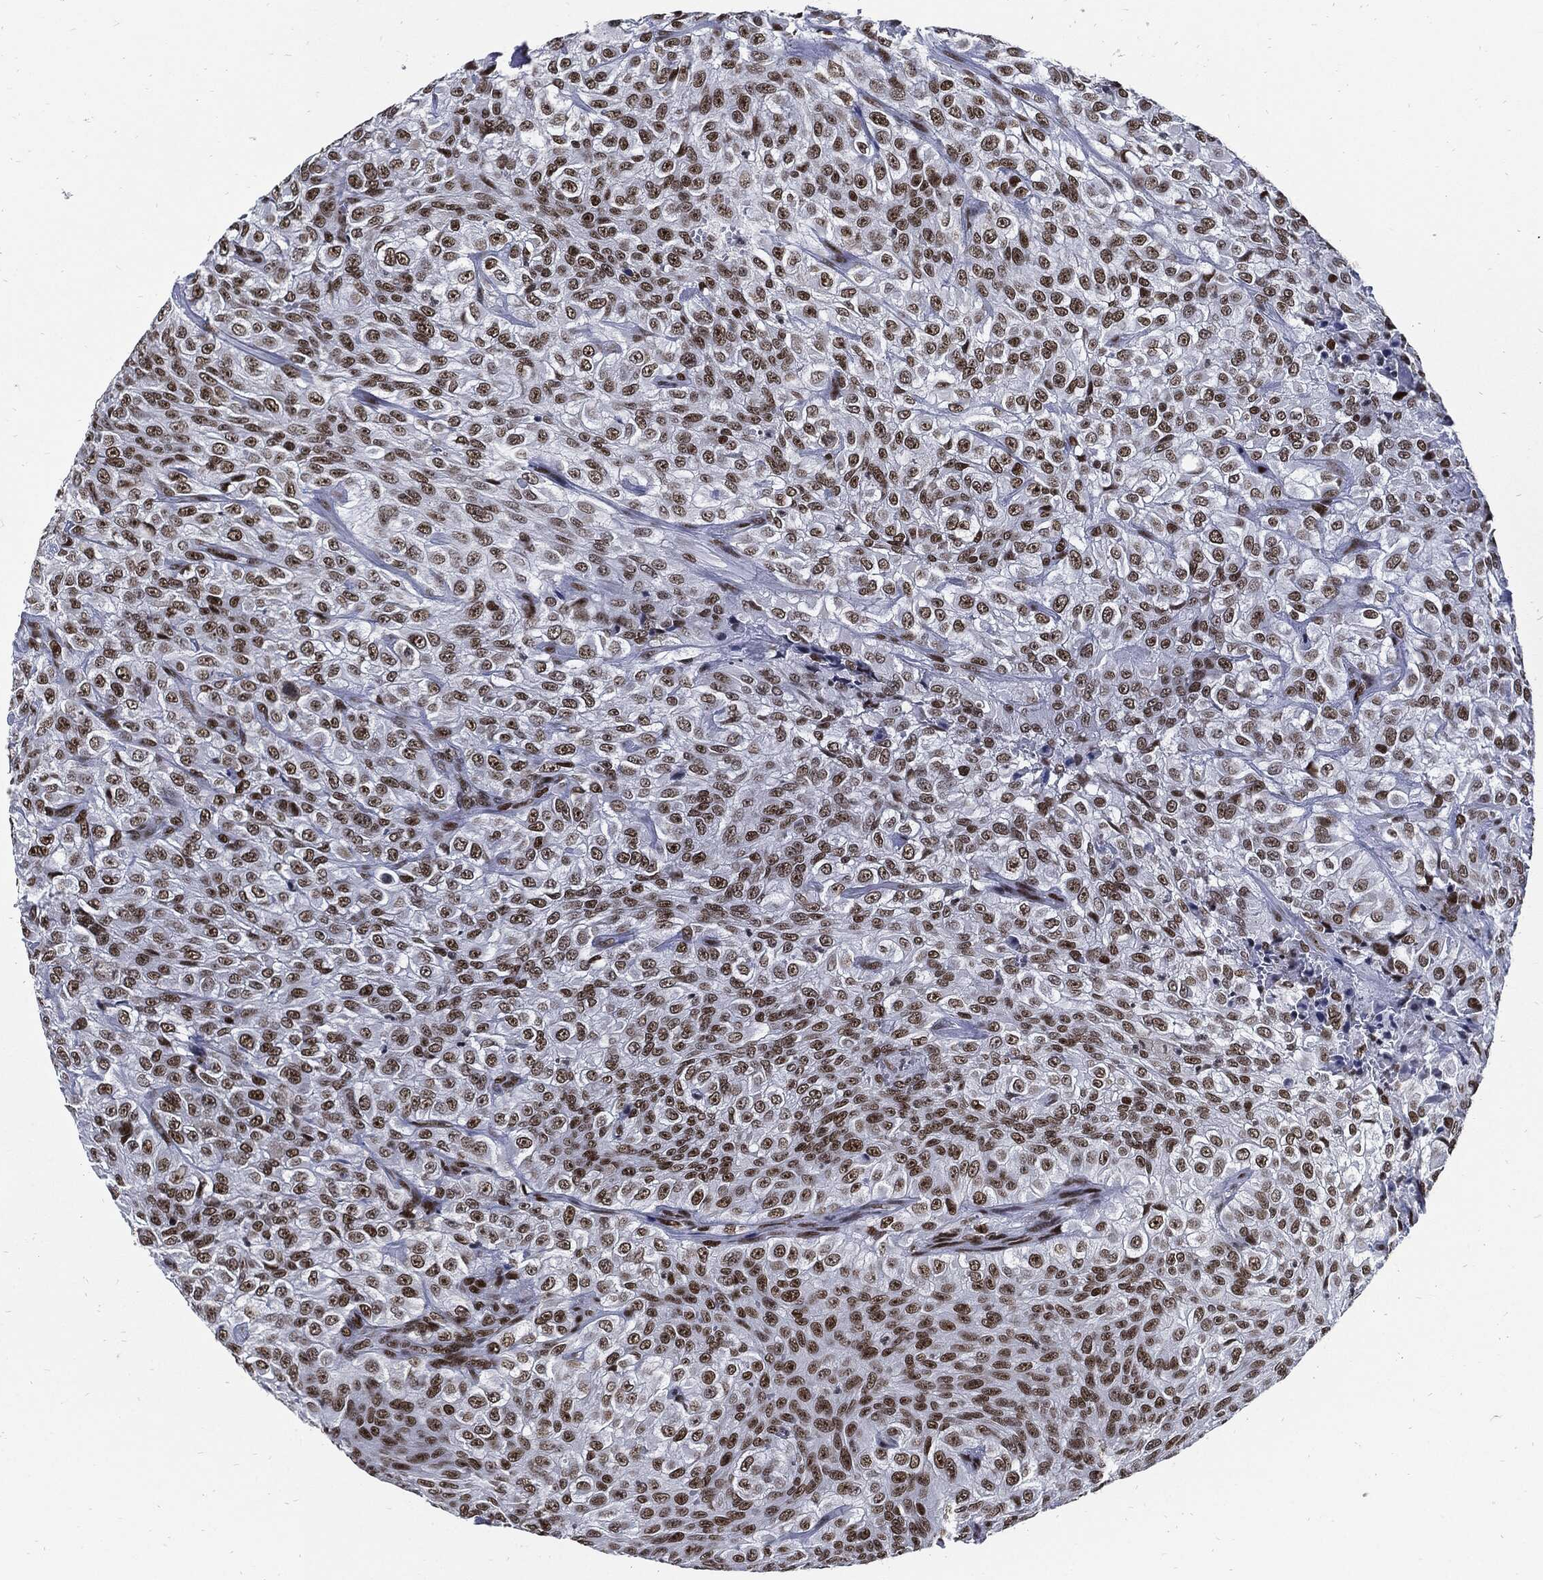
{"staining": {"intensity": "strong", "quantity": ">75%", "location": "nuclear"}, "tissue": "urothelial cancer", "cell_type": "Tumor cells", "image_type": "cancer", "snomed": [{"axis": "morphology", "description": "Urothelial carcinoma, High grade"}, {"axis": "topography", "description": "Urinary bladder"}], "caption": "Tumor cells exhibit high levels of strong nuclear expression in approximately >75% of cells in human high-grade urothelial carcinoma. Nuclei are stained in blue.", "gene": "TERF2", "patient": {"sex": "male", "age": 56}}